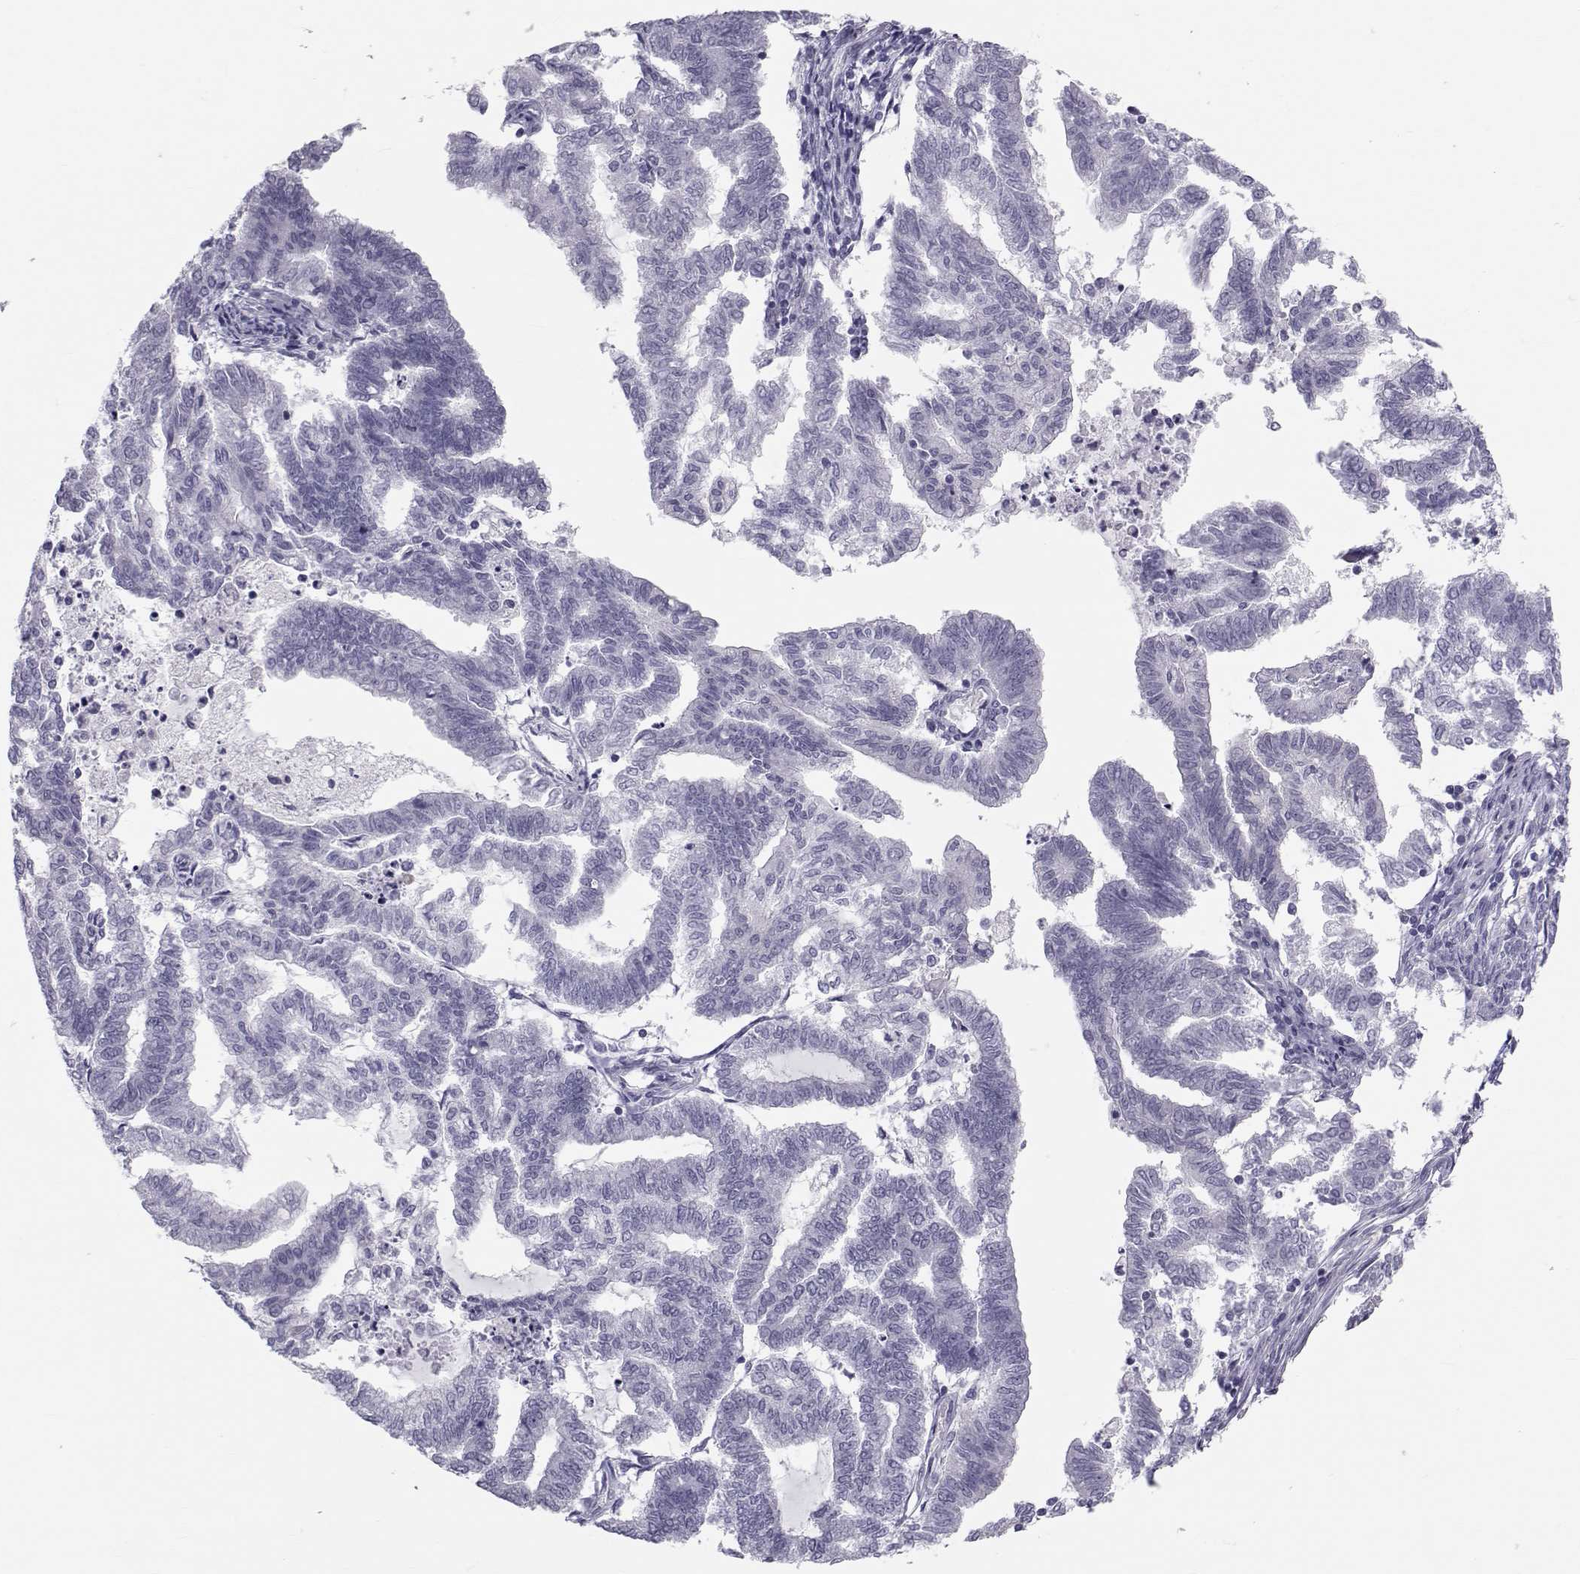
{"staining": {"intensity": "negative", "quantity": "none", "location": "none"}, "tissue": "endometrial cancer", "cell_type": "Tumor cells", "image_type": "cancer", "snomed": [{"axis": "morphology", "description": "Adenocarcinoma, NOS"}, {"axis": "topography", "description": "Endometrium"}], "caption": "Tumor cells show no significant protein positivity in endometrial cancer. (Stains: DAB (3,3'-diaminobenzidine) IHC with hematoxylin counter stain, Microscopy: brightfield microscopy at high magnification).", "gene": "GARIN3", "patient": {"sex": "female", "age": 79}}